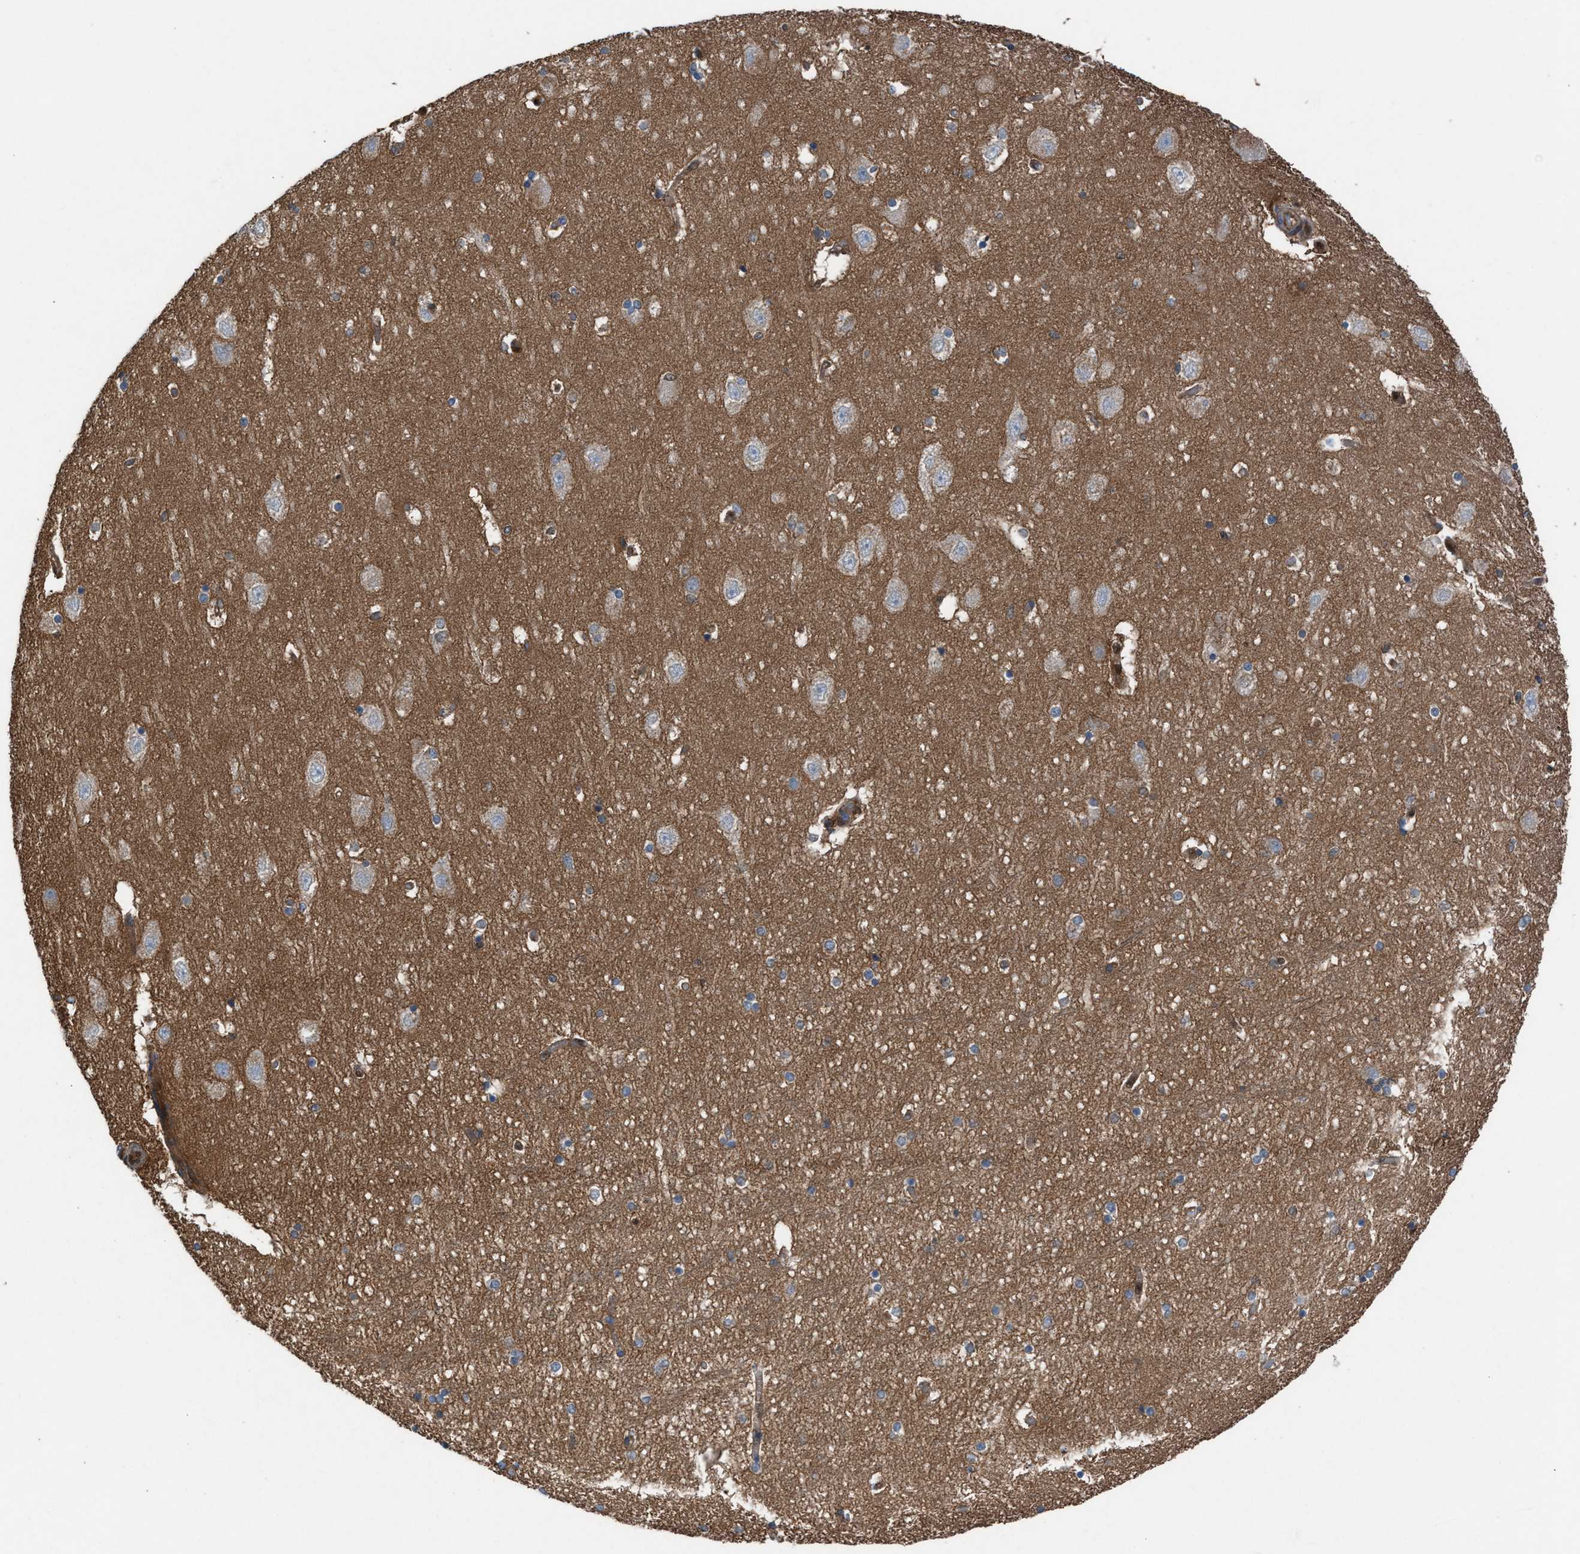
{"staining": {"intensity": "weak", "quantity": ">75%", "location": "cytoplasmic/membranous"}, "tissue": "hippocampus", "cell_type": "Glial cells", "image_type": "normal", "snomed": [{"axis": "morphology", "description": "Normal tissue, NOS"}, {"axis": "topography", "description": "Hippocampus"}], "caption": "Immunohistochemistry (DAB) staining of normal hippocampus shows weak cytoplasmic/membranous protein expression in about >75% of glial cells.", "gene": "TPK1", "patient": {"sex": "female", "age": 54}}